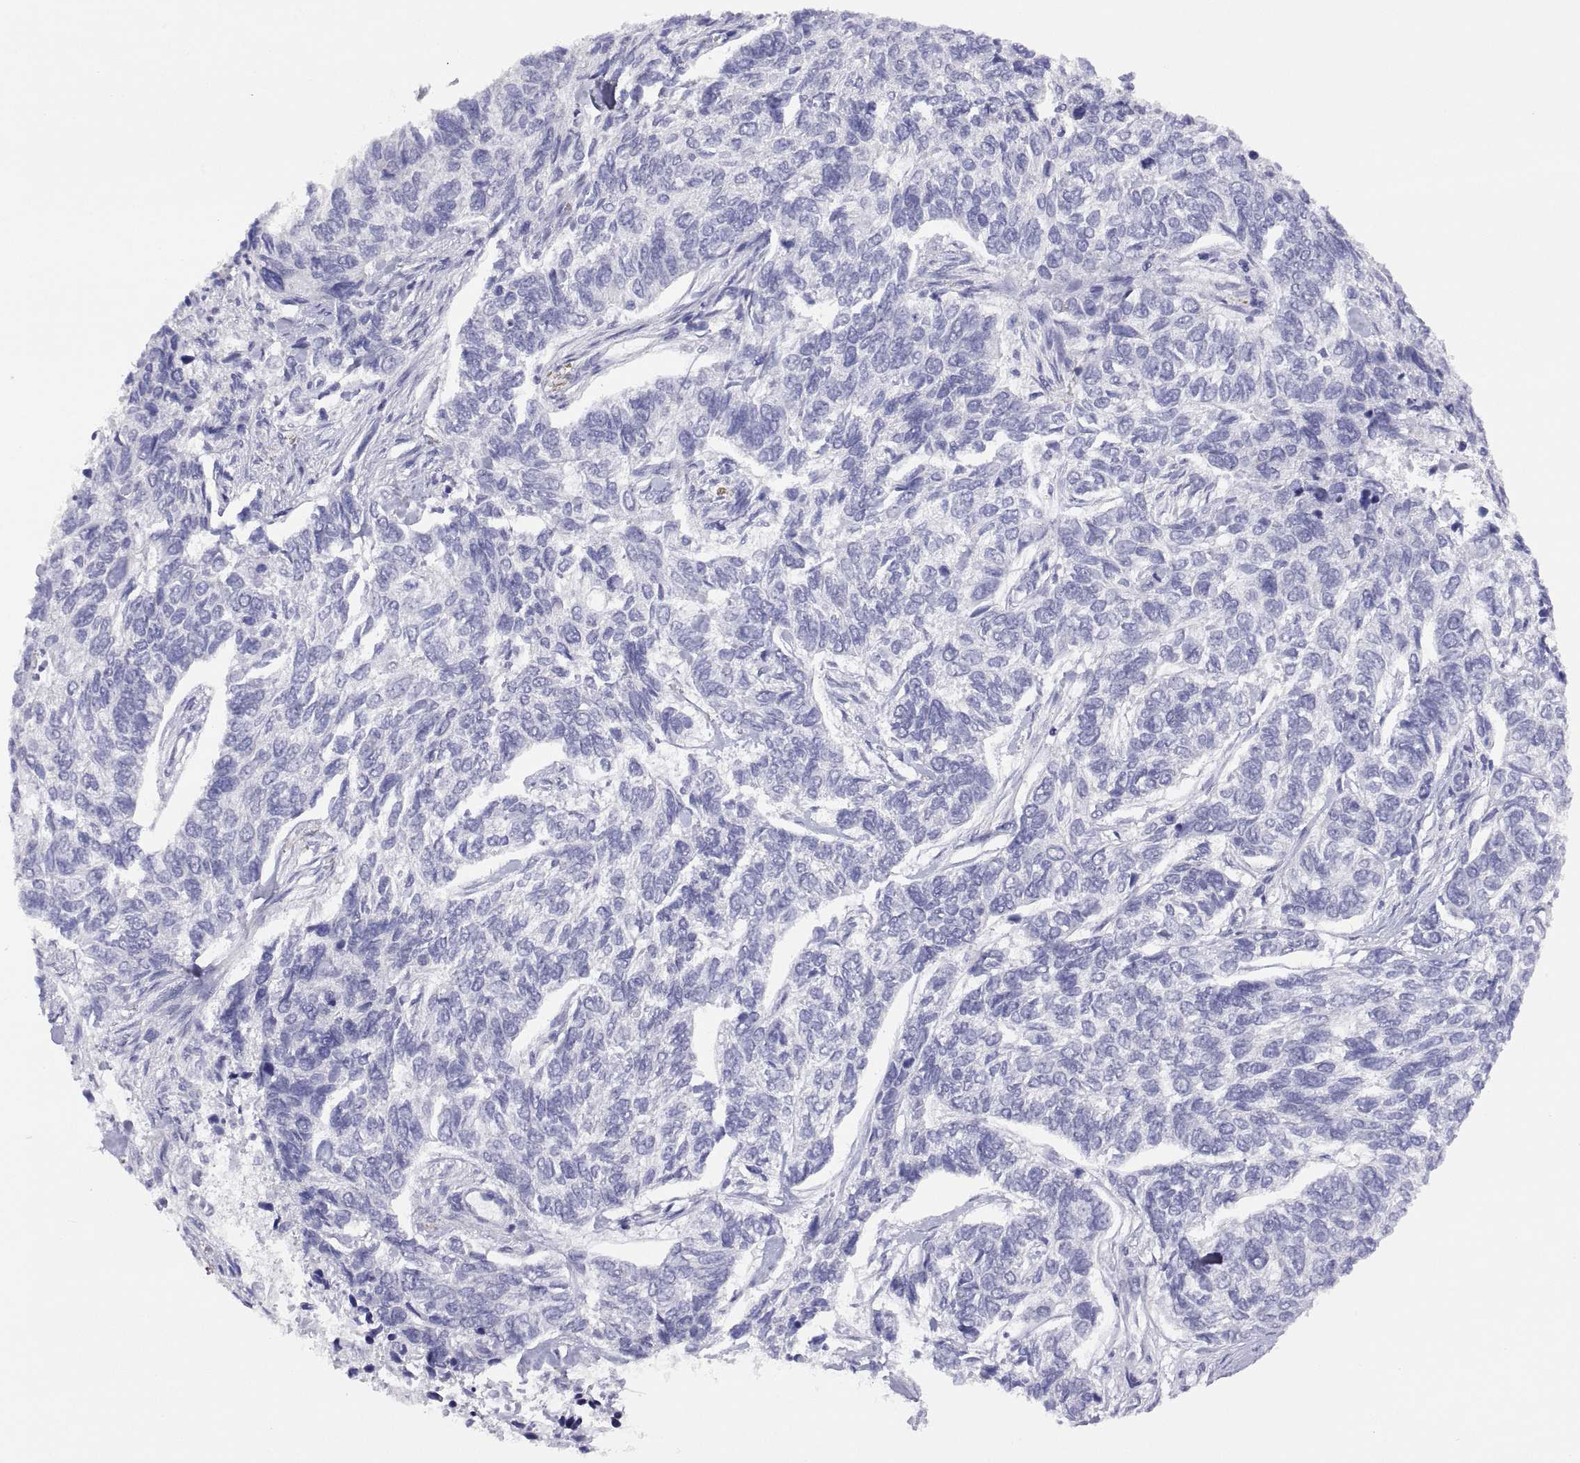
{"staining": {"intensity": "negative", "quantity": "none", "location": "none"}, "tissue": "skin cancer", "cell_type": "Tumor cells", "image_type": "cancer", "snomed": [{"axis": "morphology", "description": "Basal cell carcinoma"}, {"axis": "topography", "description": "Skin"}], "caption": "A high-resolution micrograph shows immunohistochemistry staining of skin cancer (basal cell carcinoma), which exhibits no significant positivity in tumor cells. (Brightfield microscopy of DAB IHC at high magnification).", "gene": "VSX2", "patient": {"sex": "female", "age": 65}}